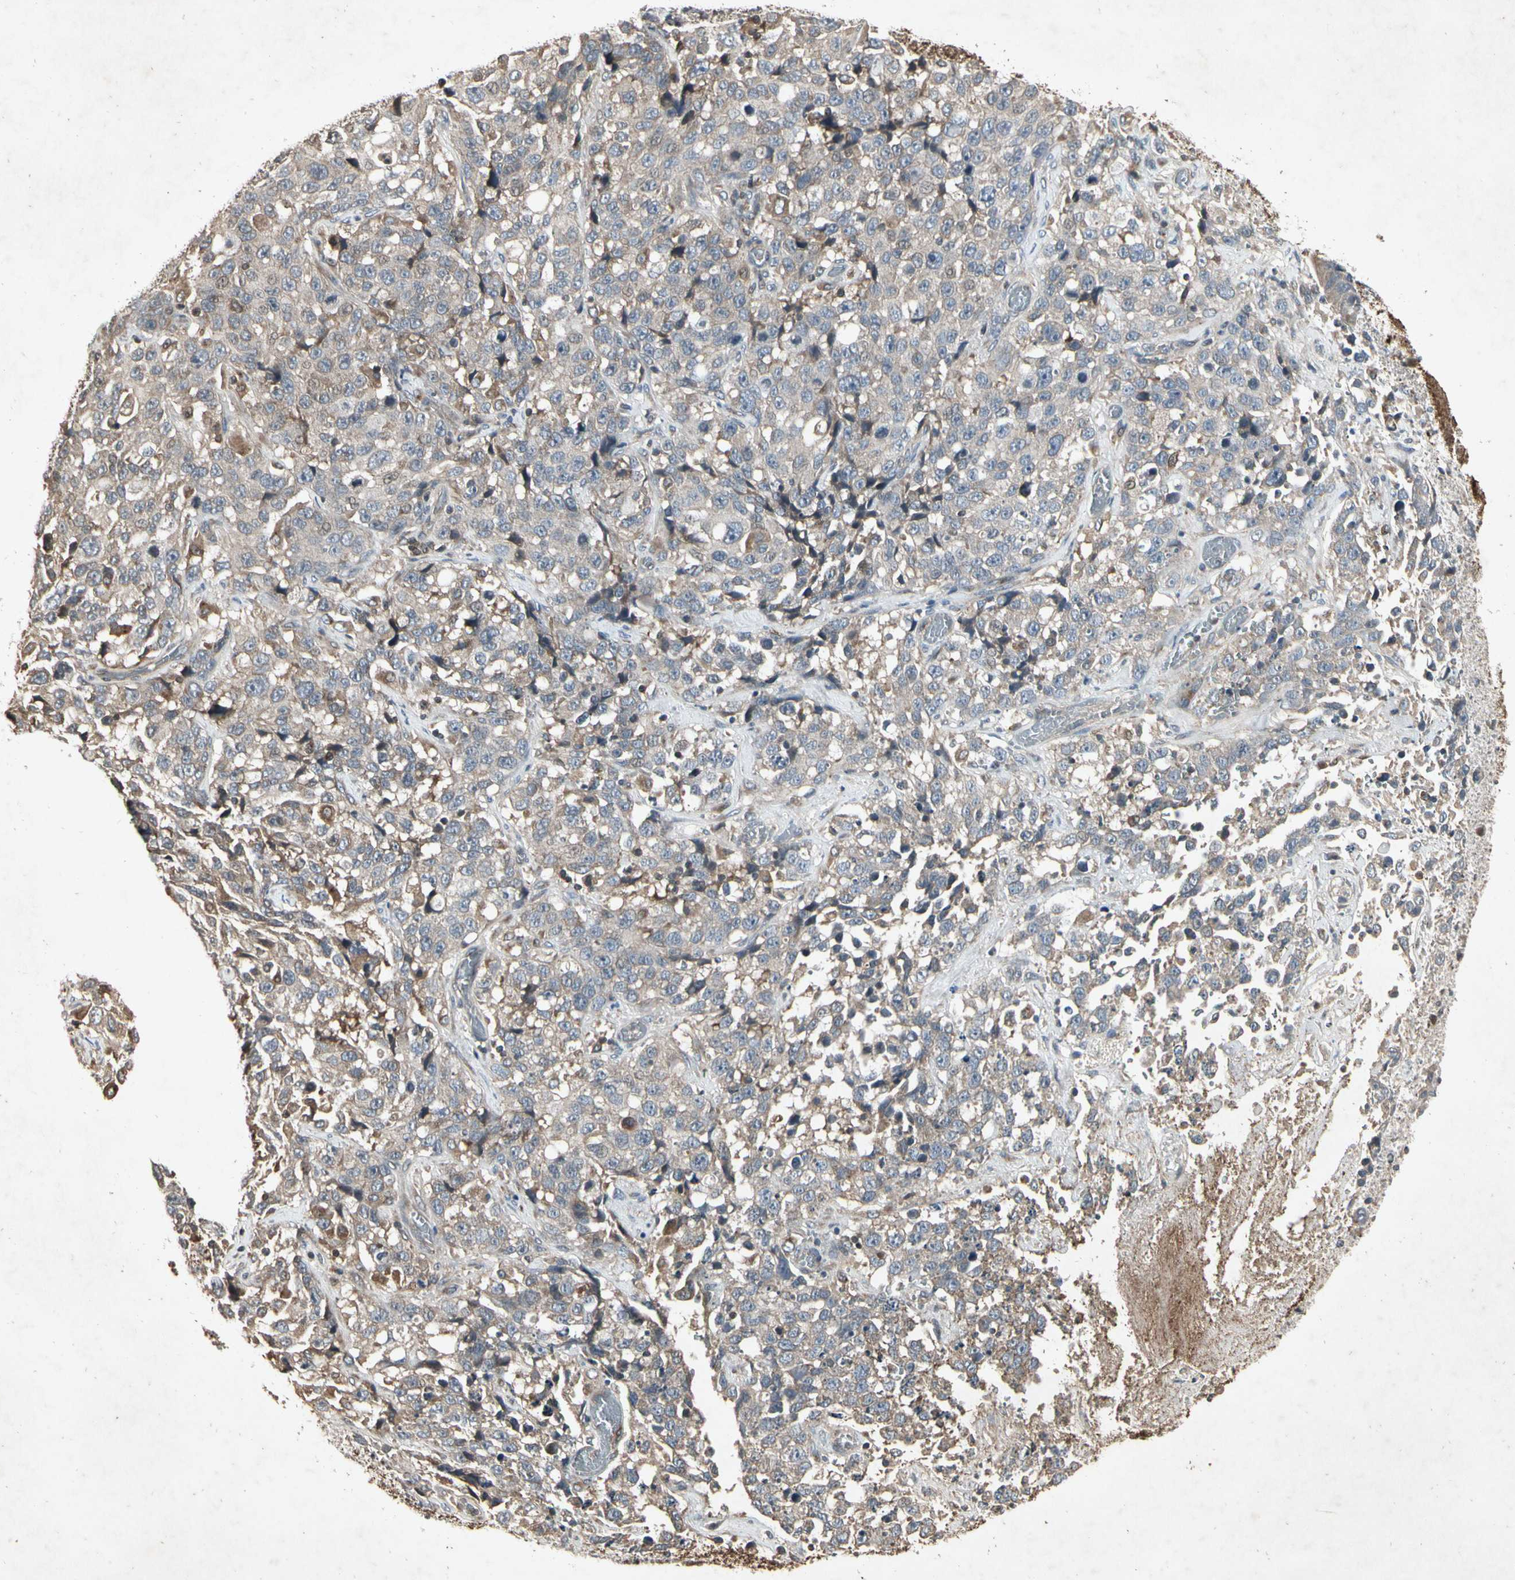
{"staining": {"intensity": "weak", "quantity": ">75%", "location": "cytoplasmic/membranous"}, "tissue": "stomach cancer", "cell_type": "Tumor cells", "image_type": "cancer", "snomed": [{"axis": "morphology", "description": "Normal tissue, NOS"}, {"axis": "morphology", "description": "Adenocarcinoma, NOS"}, {"axis": "topography", "description": "Stomach"}], "caption": "About >75% of tumor cells in human adenocarcinoma (stomach) display weak cytoplasmic/membranous protein expression as visualized by brown immunohistochemical staining.", "gene": "TEK", "patient": {"sex": "male", "age": 48}}